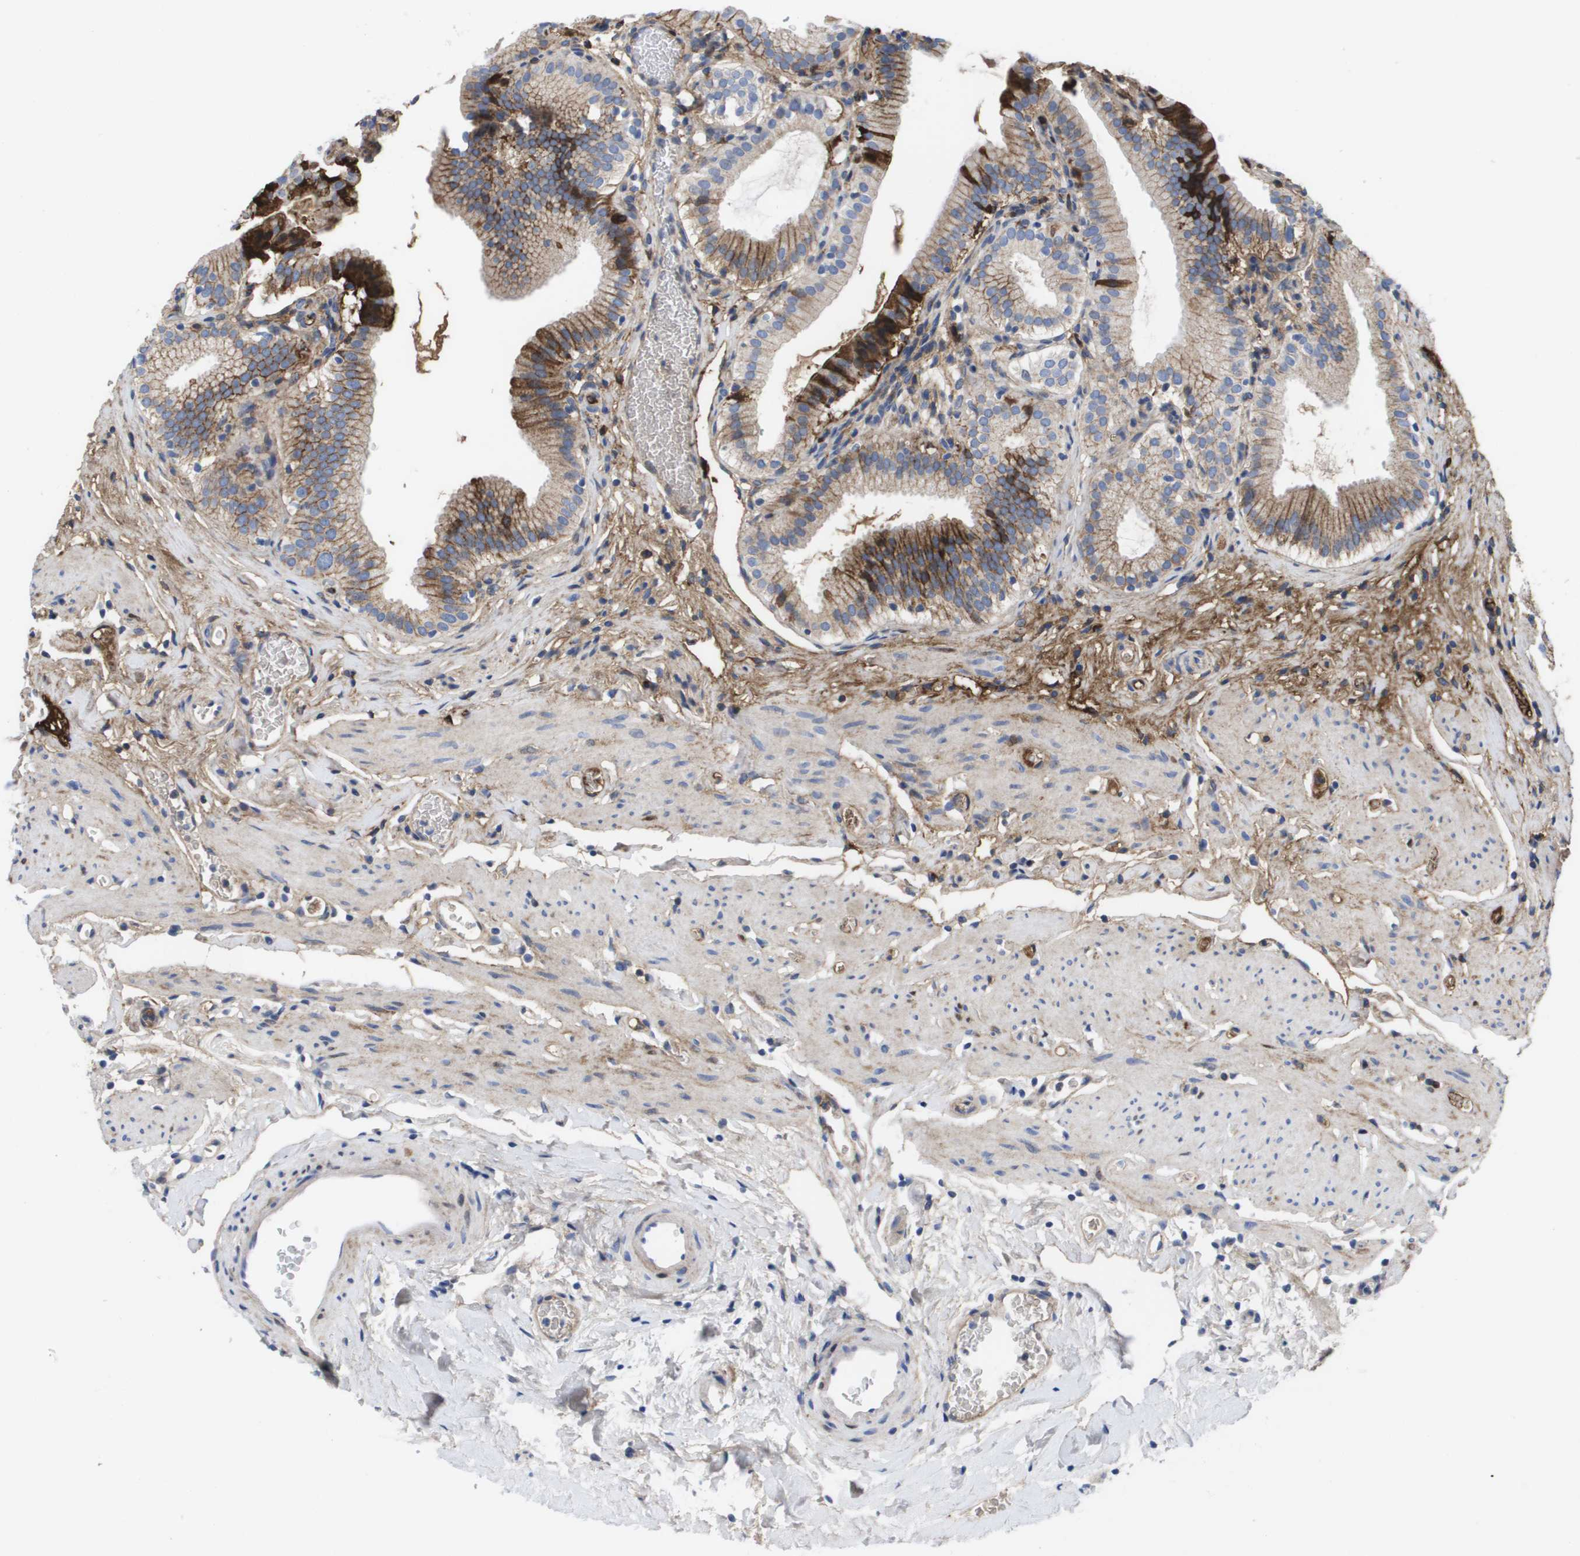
{"staining": {"intensity": "moderate", "quantity": "25%-75%", "location": "cytoplasmic/membranous"}, "tissue": "gallbladder", "cell_type": "Glandular cells", "image_type": "normal", "snomed": [{"axis": "morphology", "description": "Normal tissue, NOS"}, {"axis": "topography", "description": "Gallbladder"}], "caption": "Protein expression analysis of unremarkable human gallbladder reveals moderate cytoplasmic/membranous staining in approximately 25%-75% of glandular cells.", "gene": "SERPINC1", "patient": {"sex": "male", "age": 54}}